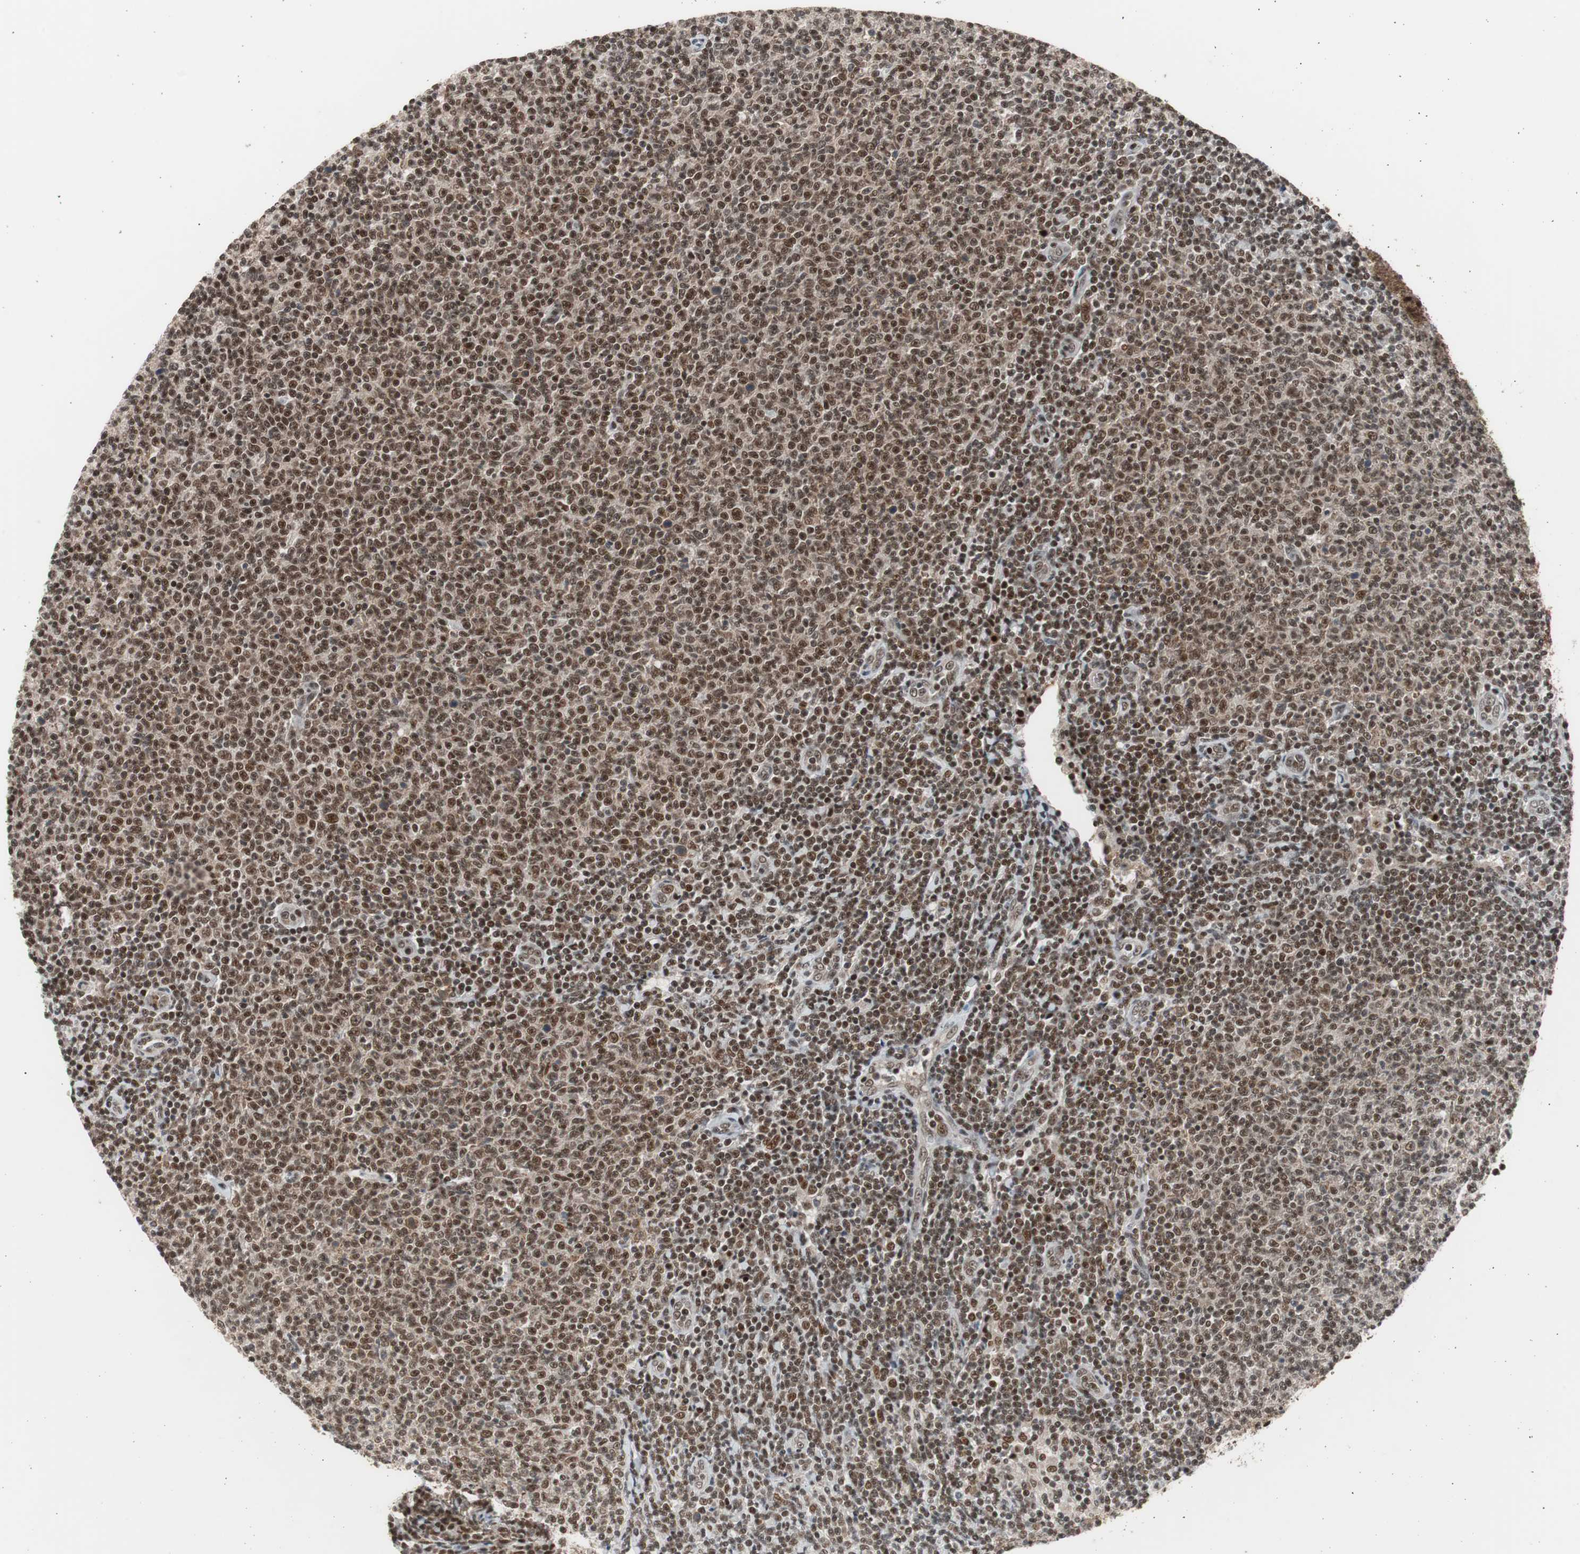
{"staining": {"intensity": "strong", "quantity": ">75%", "location": "nuclear"}, "tissue": "lymphoma", "cell_type": "Tumor cells", "image_type": "cancer", "snomed": [{"axis": "morphology", "description": "Malignant lymphoma, non-Hodgkin's type, Low grade"}, {"axis": "topography", "description": "Lymph node"}], "caption": "A brown stain highlights strong nuclear positivity of a protein in malignant lymphoma, non-Hodgkin's type (low-grade) tumor cells.", "gene": "RPA1", "patient": {"sex": "male", "age": 66}}